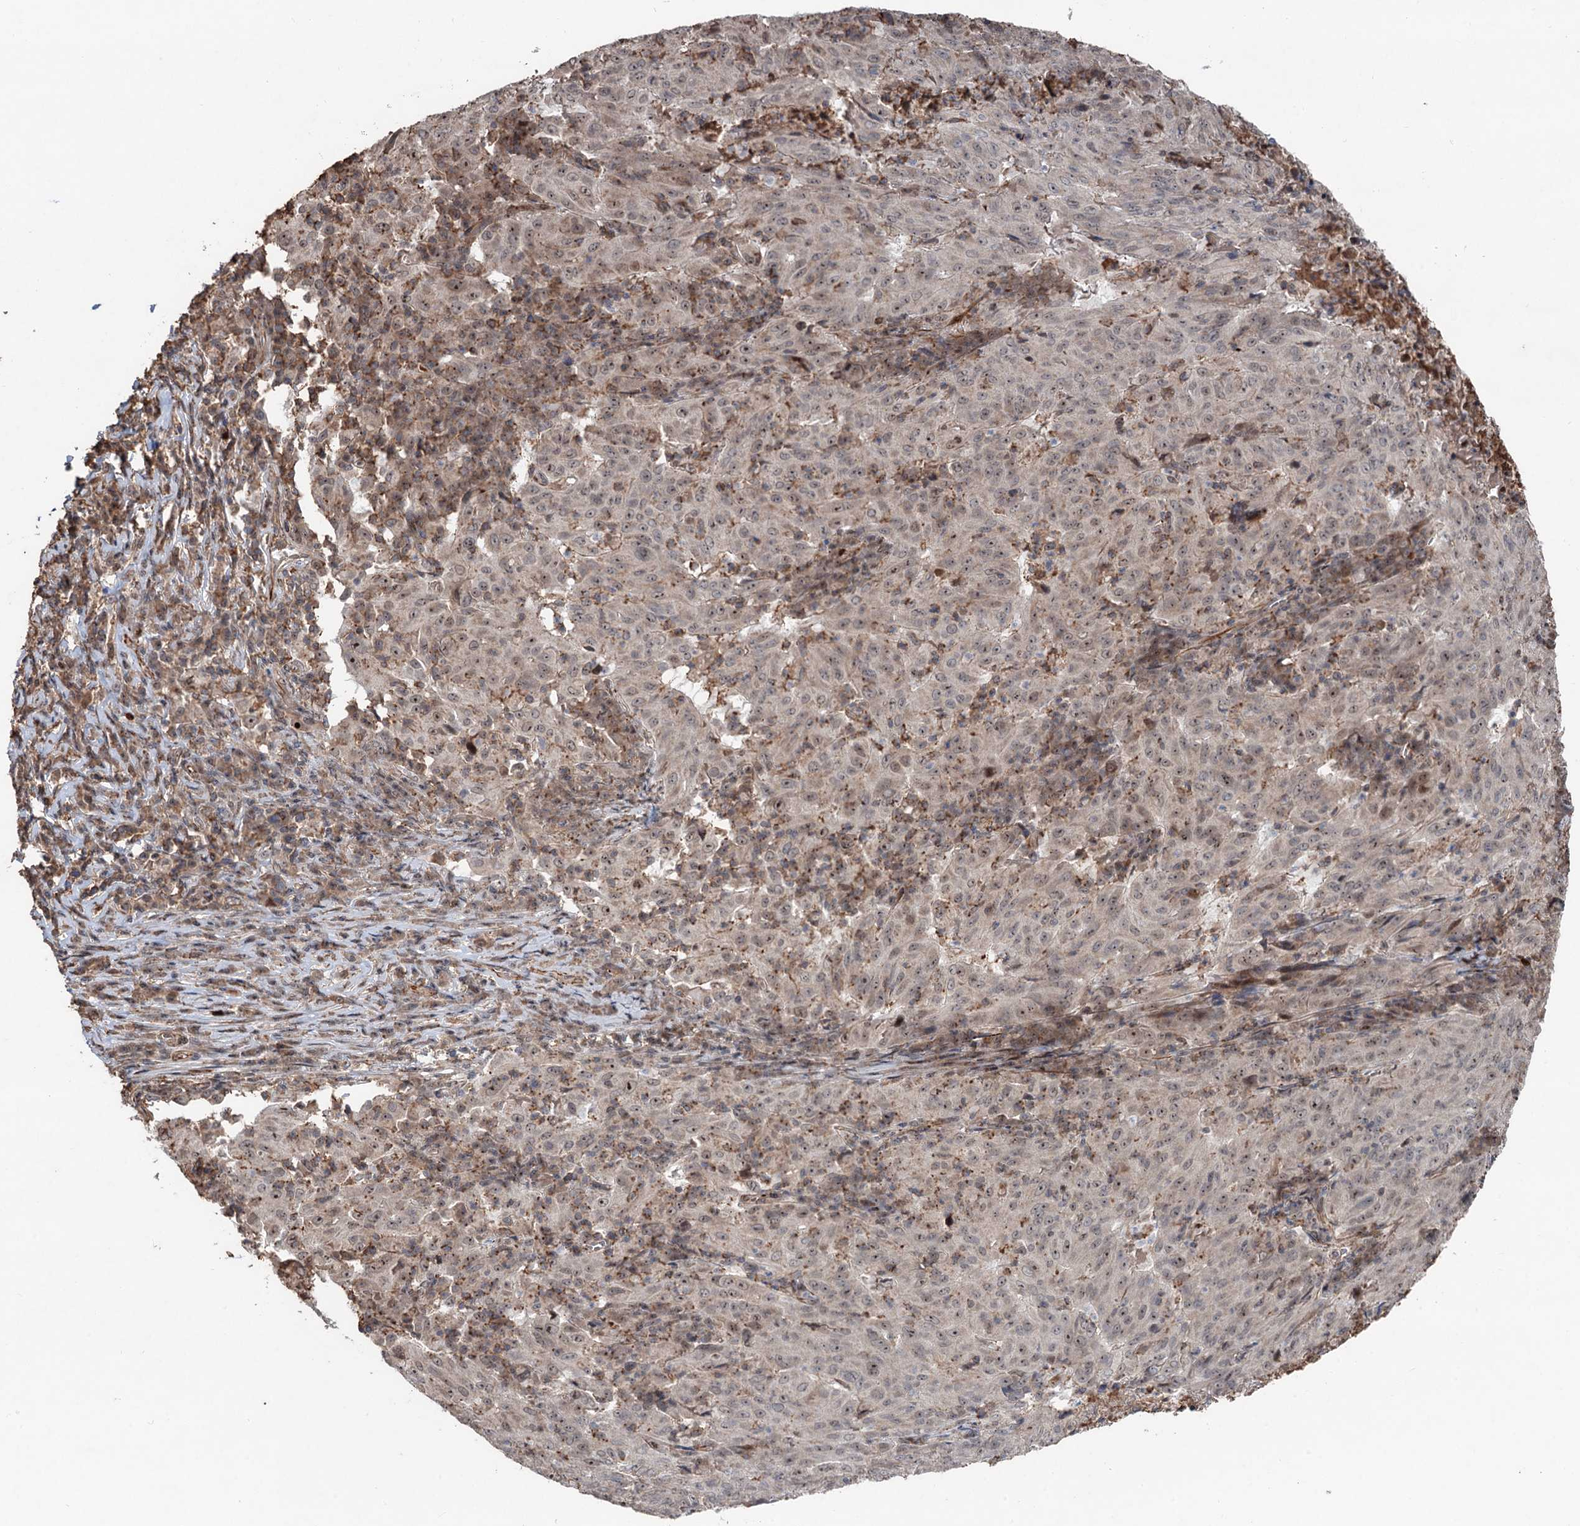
{"staining": {"intensity": "moderate", "quantity": ">75%", "location": "nuclear"}, "tissue": "pancreatic cancer", "cell_type": "Tumor cells", "image_type": "cancer", "snomed": [{"axis": "morphology", "description": "Adenocarcinoma, NOS"}, {"axis": "topography", "description": "Pancreas"}], "caption": "Moderate nuclear positivity is present in about >75% of tumor cells in adenocarcinoma (pancreatic).", "gene": "TMA16", "patient": {"sex": "male", "age": 63}}